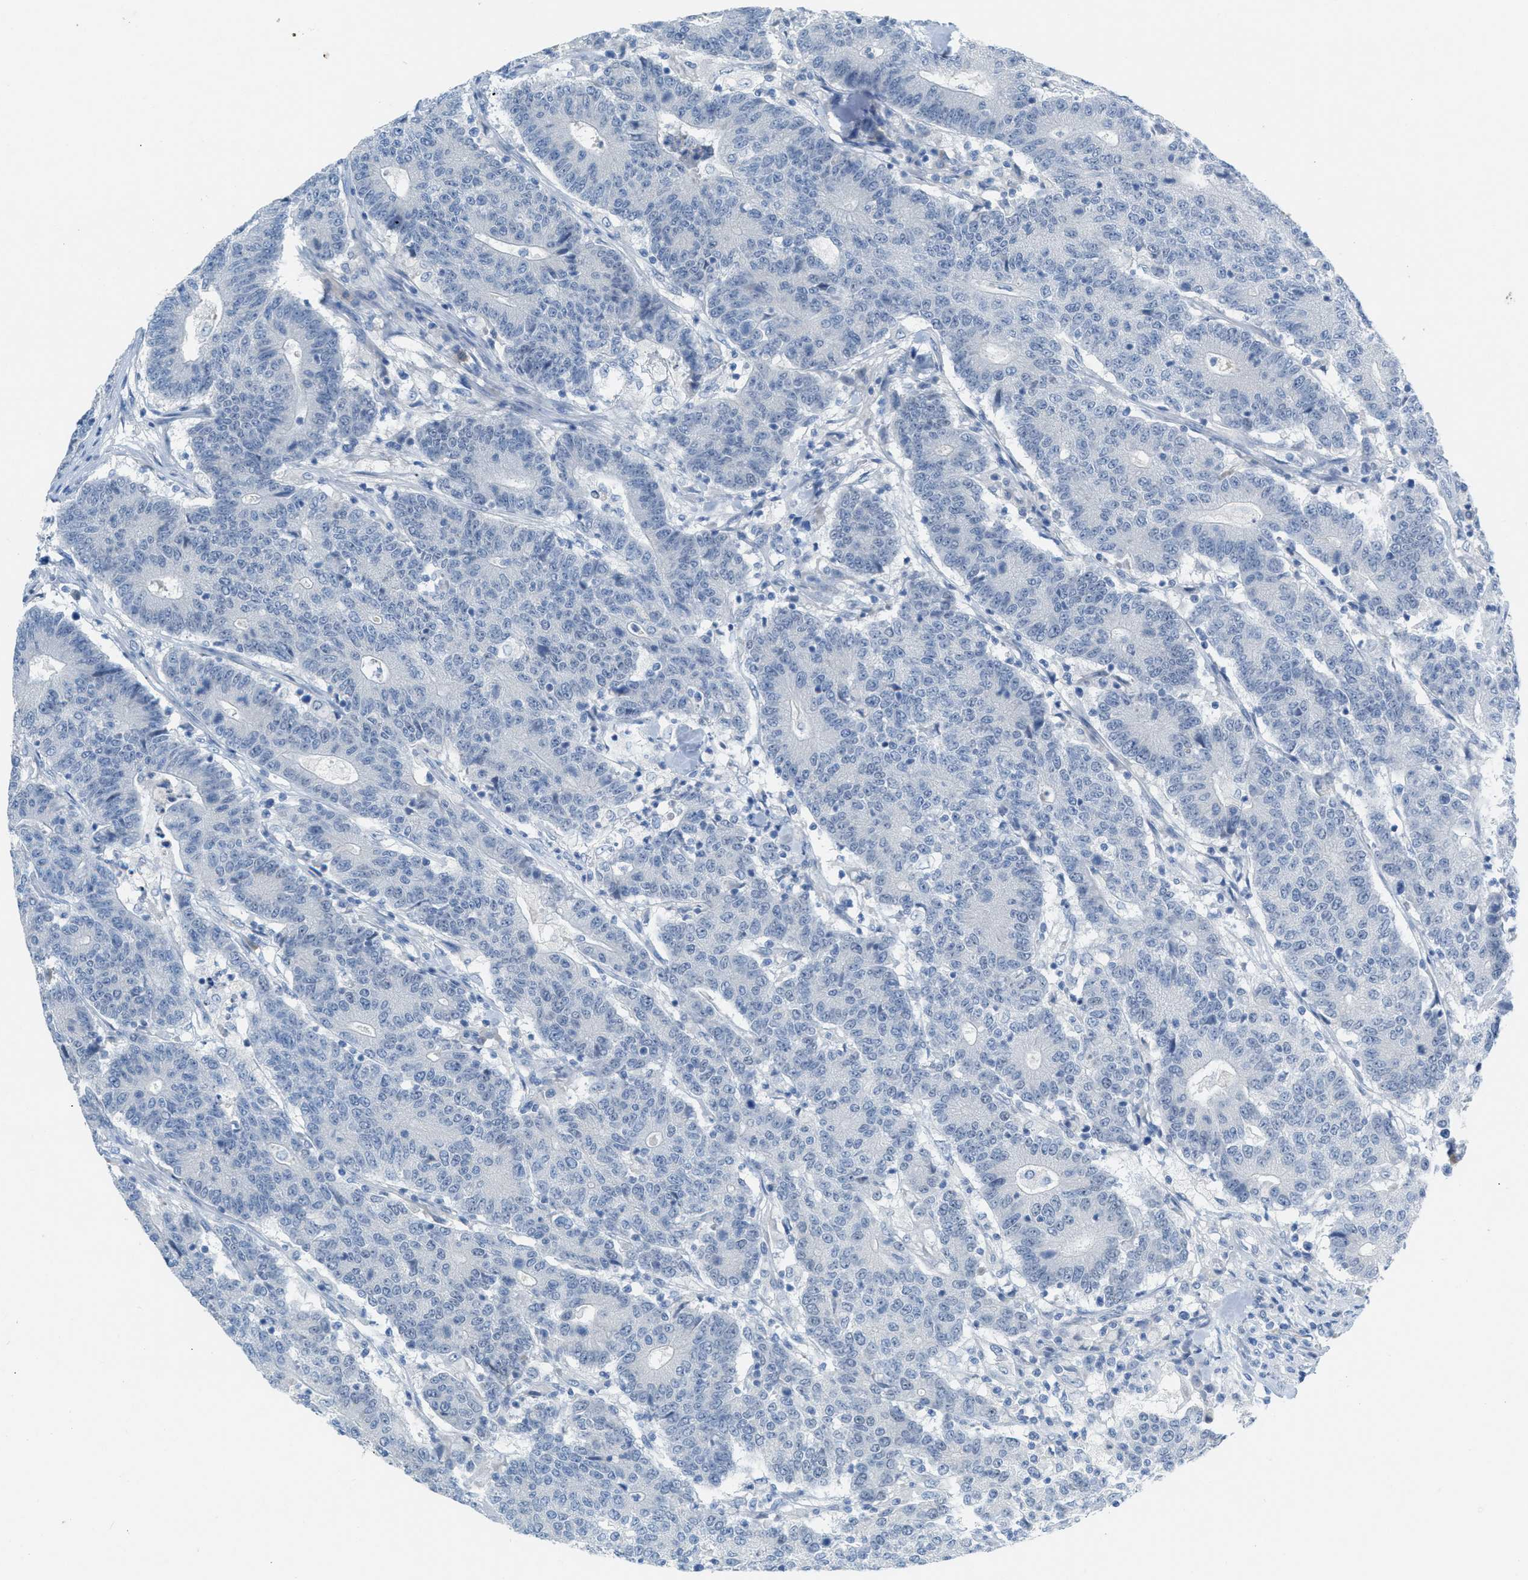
{"staining": {"intensity": "negative", "quantity": "none", "location": "none"}, "tissue": "colorectal cancer", "cell_type": "Tumor cells", "image_type": "cancer", "snomed": [{"axis": "morphology", "description": "Normal tissue, NOS"}, {"axis": "morphology", "description": "Adenocarcinoma, NOS"}, {"axis": "topography", "description": "Colon"}], "caption": "High magnification brightfield microscopy of colorectal adenocarcinoma stained with DAB (brown) and counterstained with hematoxylin (blue): tumor cells show no significant positivity. (DAB immunohistochemistry, high magnification).", "gene": "HSF2", "patient": {"sex": "female", "age": 75}}